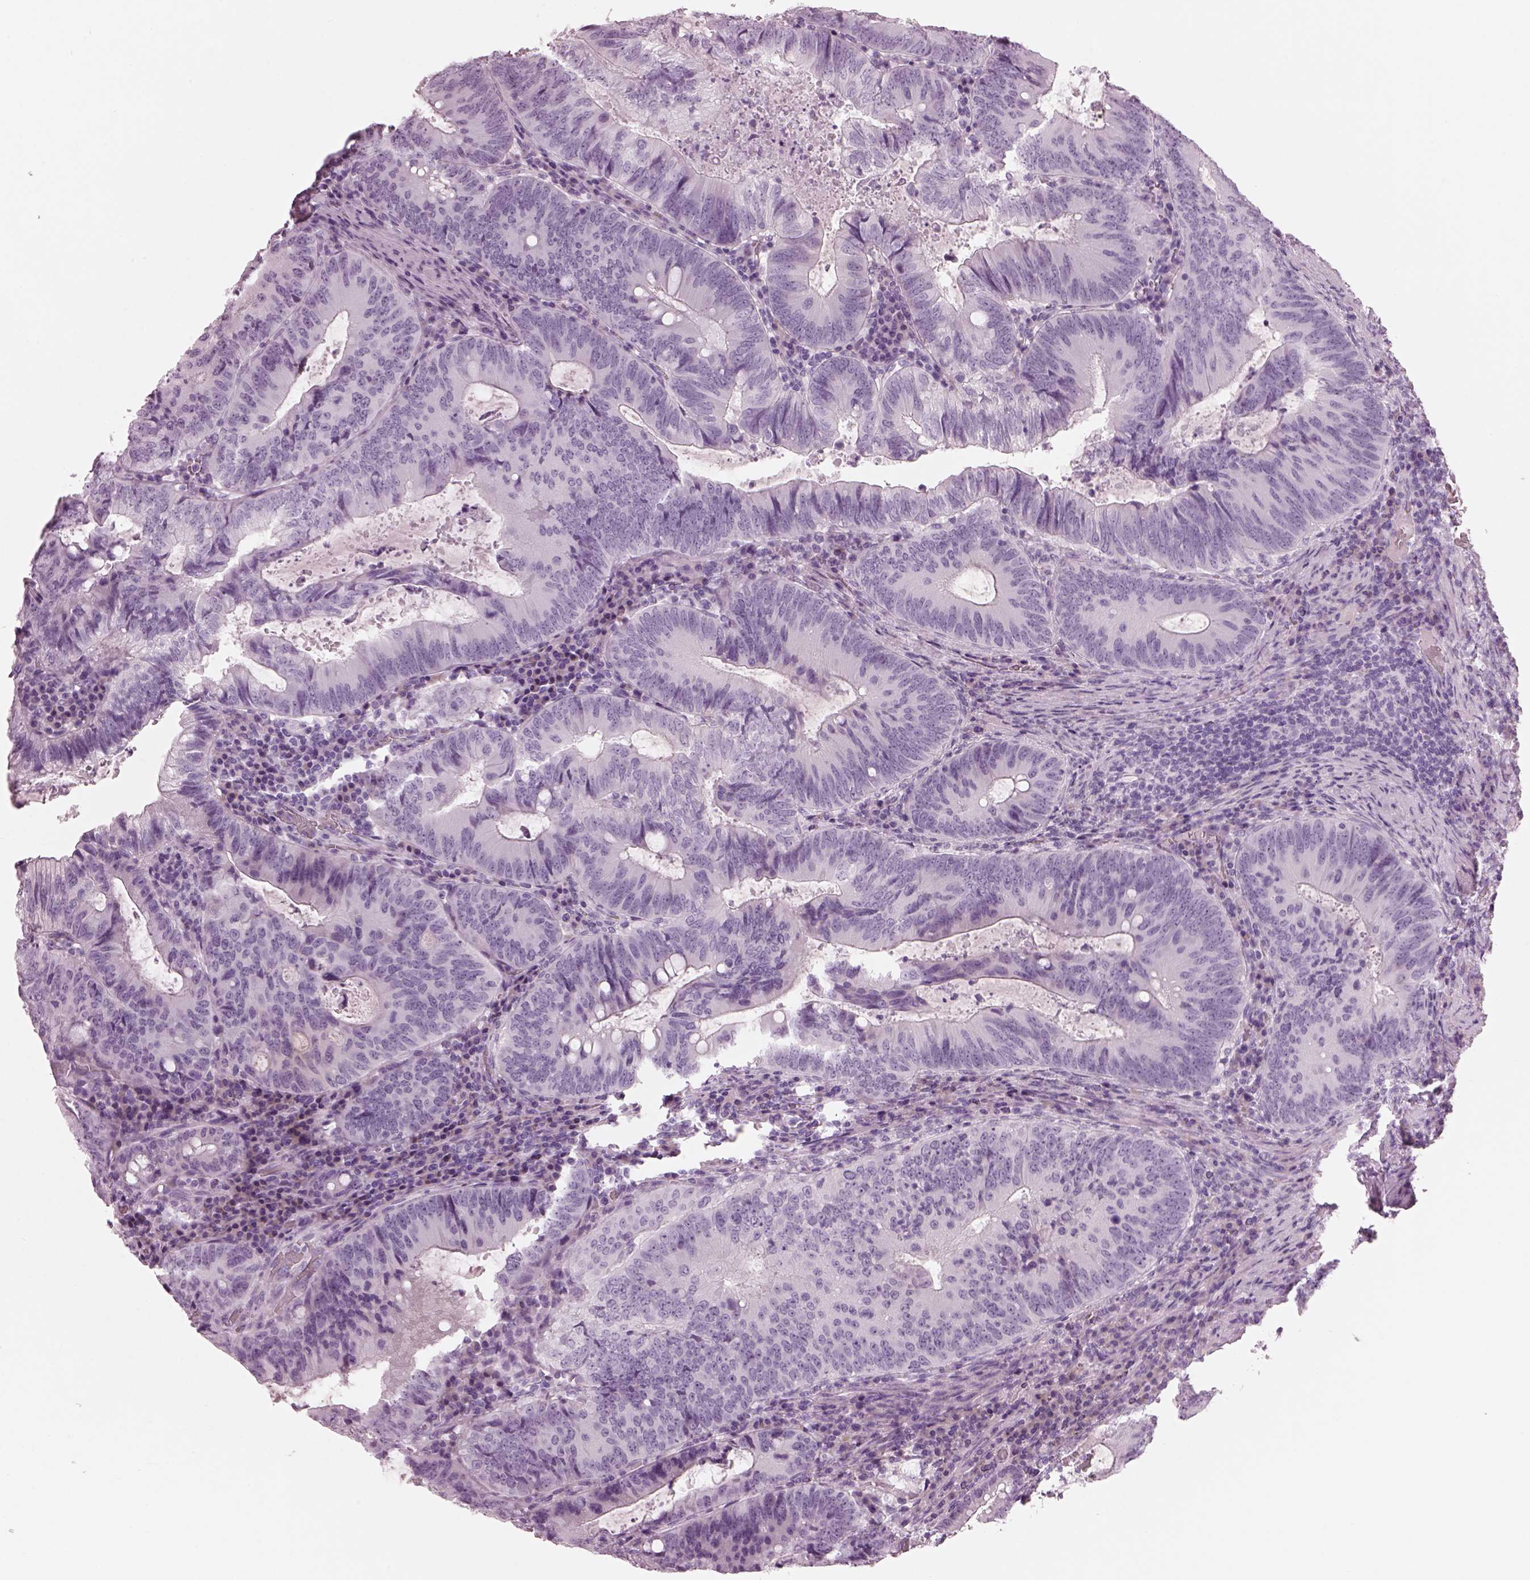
{"staining": {"intensity": "negative", "quantity": "none", "location": "none"}, "tissue": "colorectal cancer", "cell_type": "Tumor cells", "image_type": "cancer", "snomed": [{"axis": "morphology", "description": "Adenocarcinoma, NOS"}, {"axis": "topography", "description": "Colon"}], "caption": "High magnification brightfield microscopy of adenocarcinoma (colorectal) stained with DAB (3,3'-diaminobenzidine) (brown) and counterstained with hematoxylin (blue): tumor cells show no significant staining.", "gene": "HYDIN", "patient": {"sex": "male", "age": 67}}